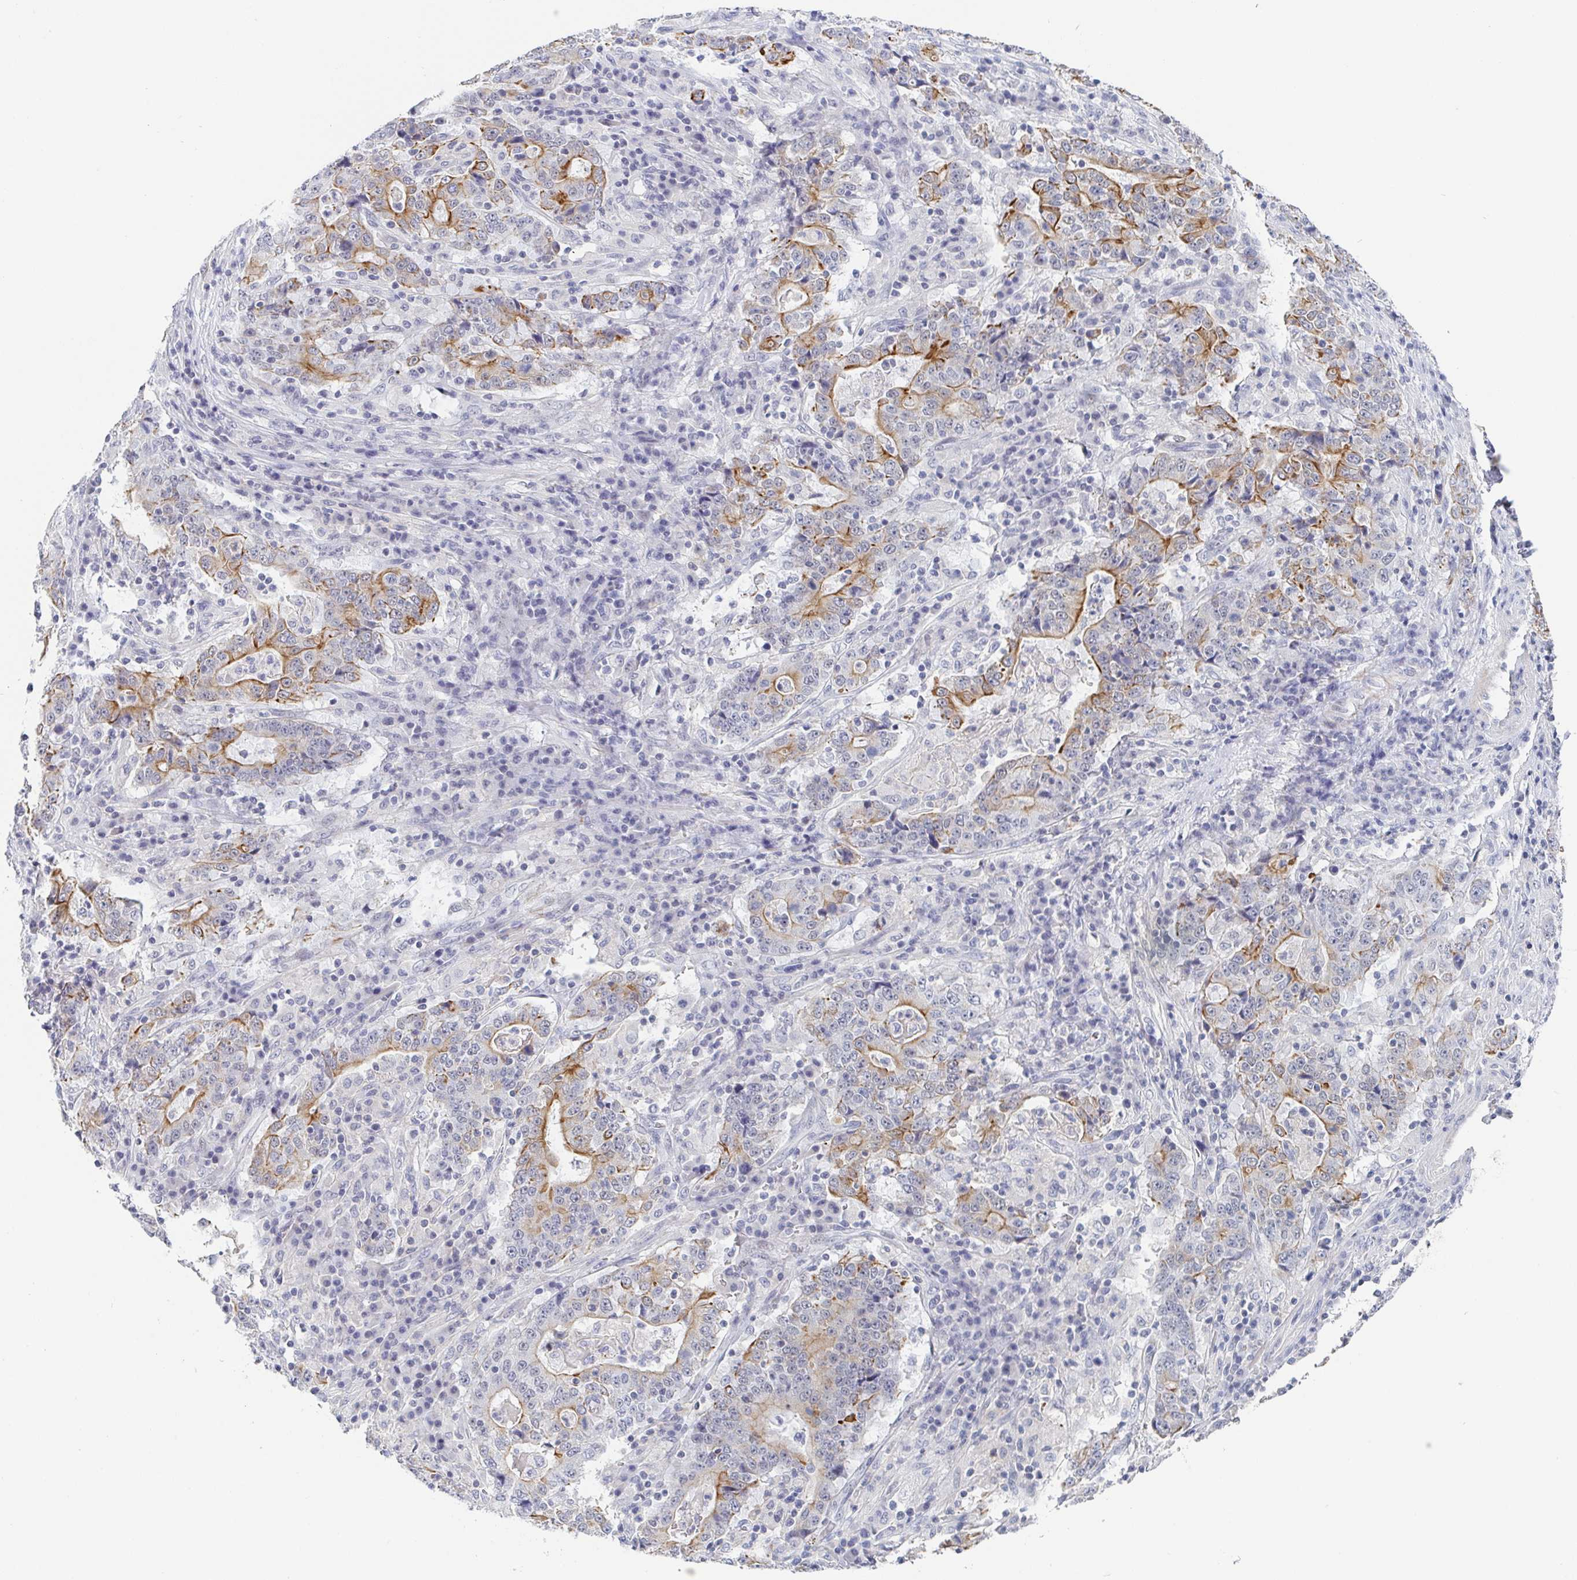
{"staining": {"intensity": "moderate", "quantity": "25%-75%", "location": "cytoplasmic/membranous"}, "tissue": "stomach cancer", "cell_type": "Tumor cells", "image_type": "cancer", "snomed": [{"axis": "morphology", "description": "Normal tissue, NOS"}, {"axis": "morphology", "description": "Adenocarcinoma, NOS"}, {"axis": "topography", "description": "Stomach, upper"}, {"axis": "topography", "description": "Stomach"}], "caption": "IHC staining of stomach cancer, which shows medium levels of moderate cytoplasmic/membranous staining in approximately 25%-75% of tumor cells indicating moderate cytoplasmic/membranous protein expression. The staining was performed using DAB (3,3'-diaminobenzidine) (brown) for protein detection and nuclei were counterstained in hematoxylin (blue).", "gene": "RHOV", "patient": {"sex": "male", "age": 59}}